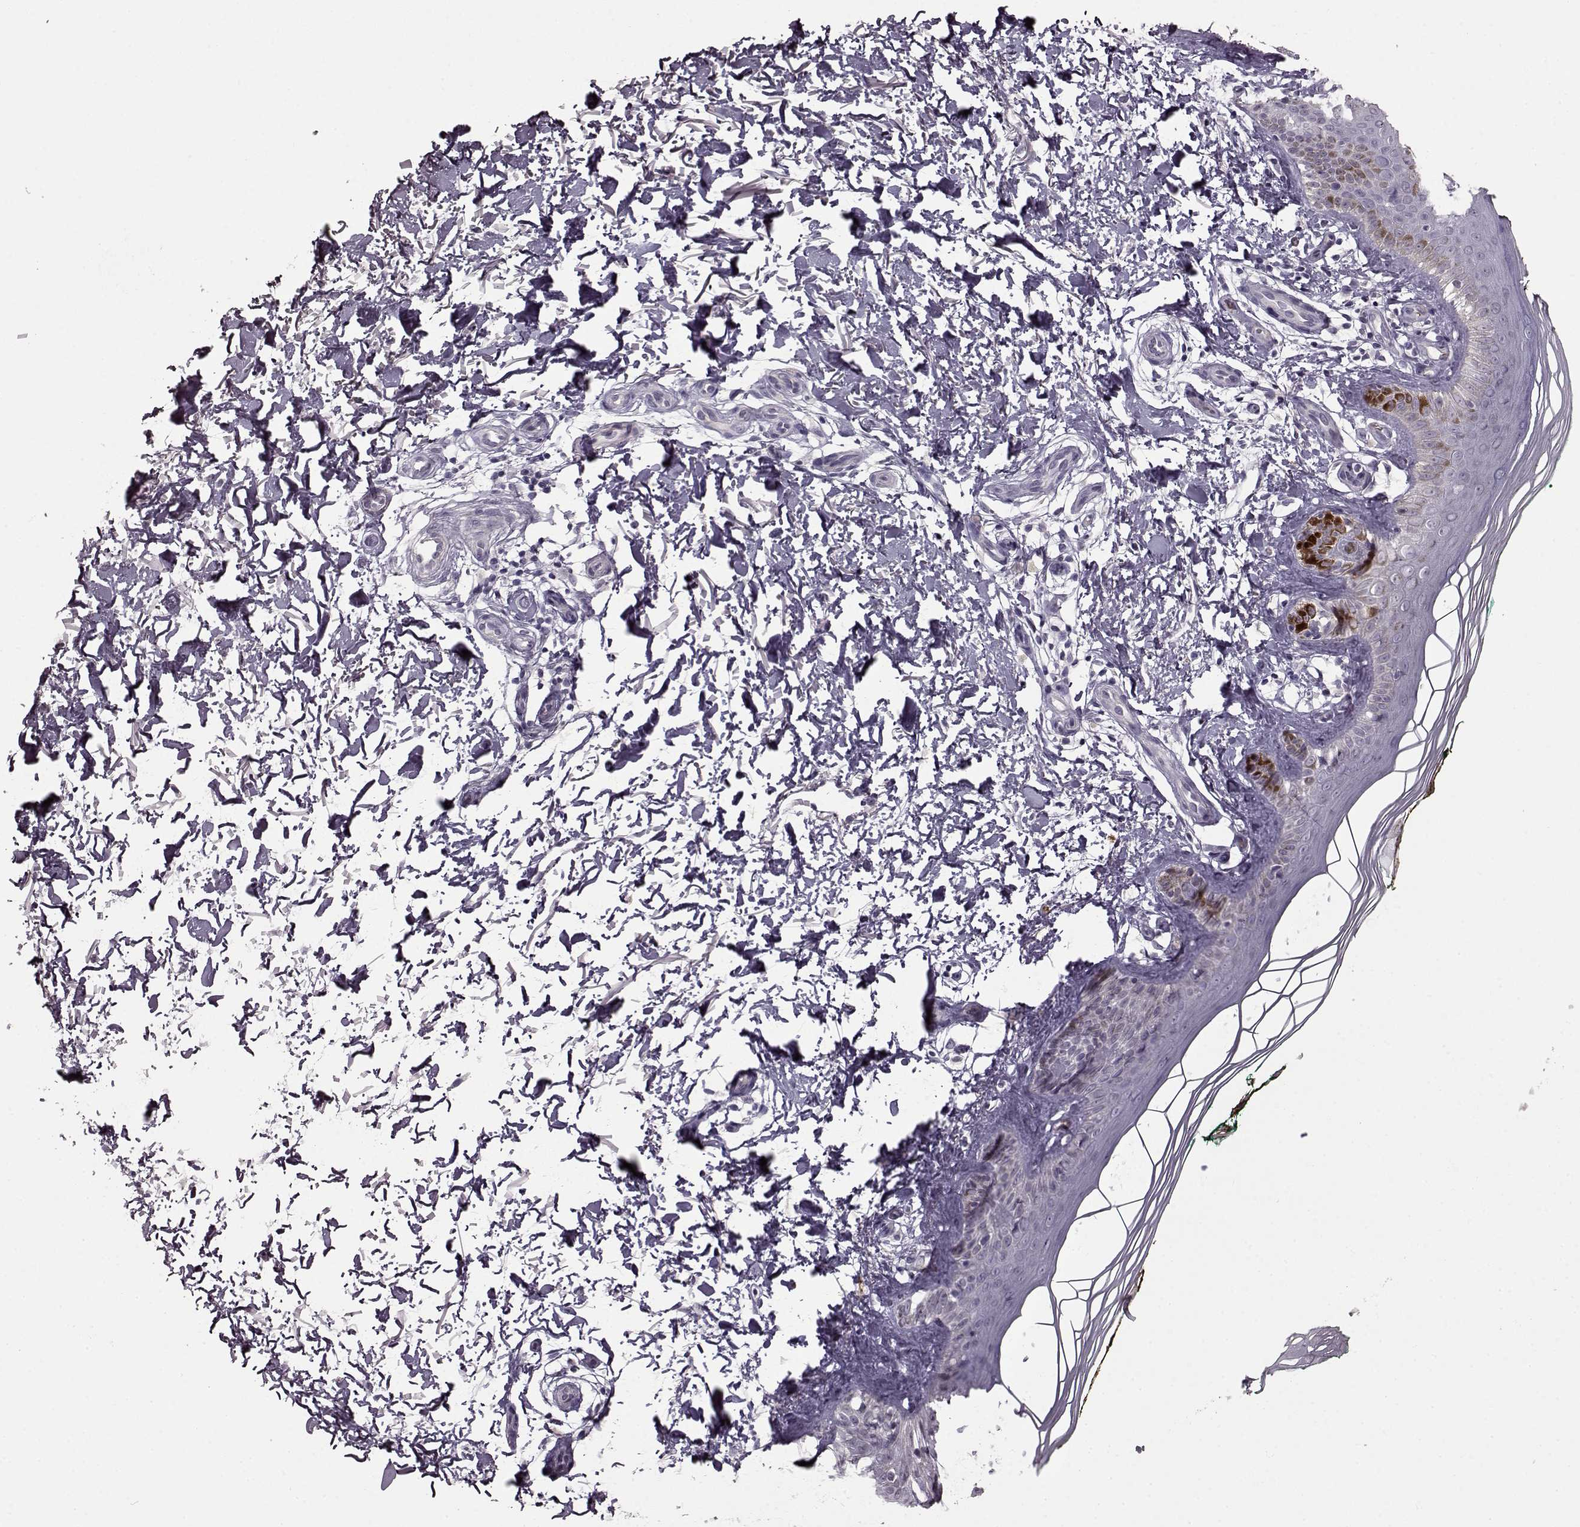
{"staining": {"intensity": "negative", "quantity": "none", "location": "none"}, "tissue": "skin", "cell_type": "Fibroblasts", "image_type": "normal", "snomed": [{"axis": "morphology", "description": "Normal tissue, NOS"}, {"axis": "morphology", "description": "Inflammation, NOS"}, {"axis": "morphology", "description": "Fibrosis, NOS"}, {"axis": "topography", "description": "Skin"}], "caption": "The image shows no staining of fibroblasts in normal skin.", "gene": "CNGA3", "patient": {"sex": "male", "age": 71}}